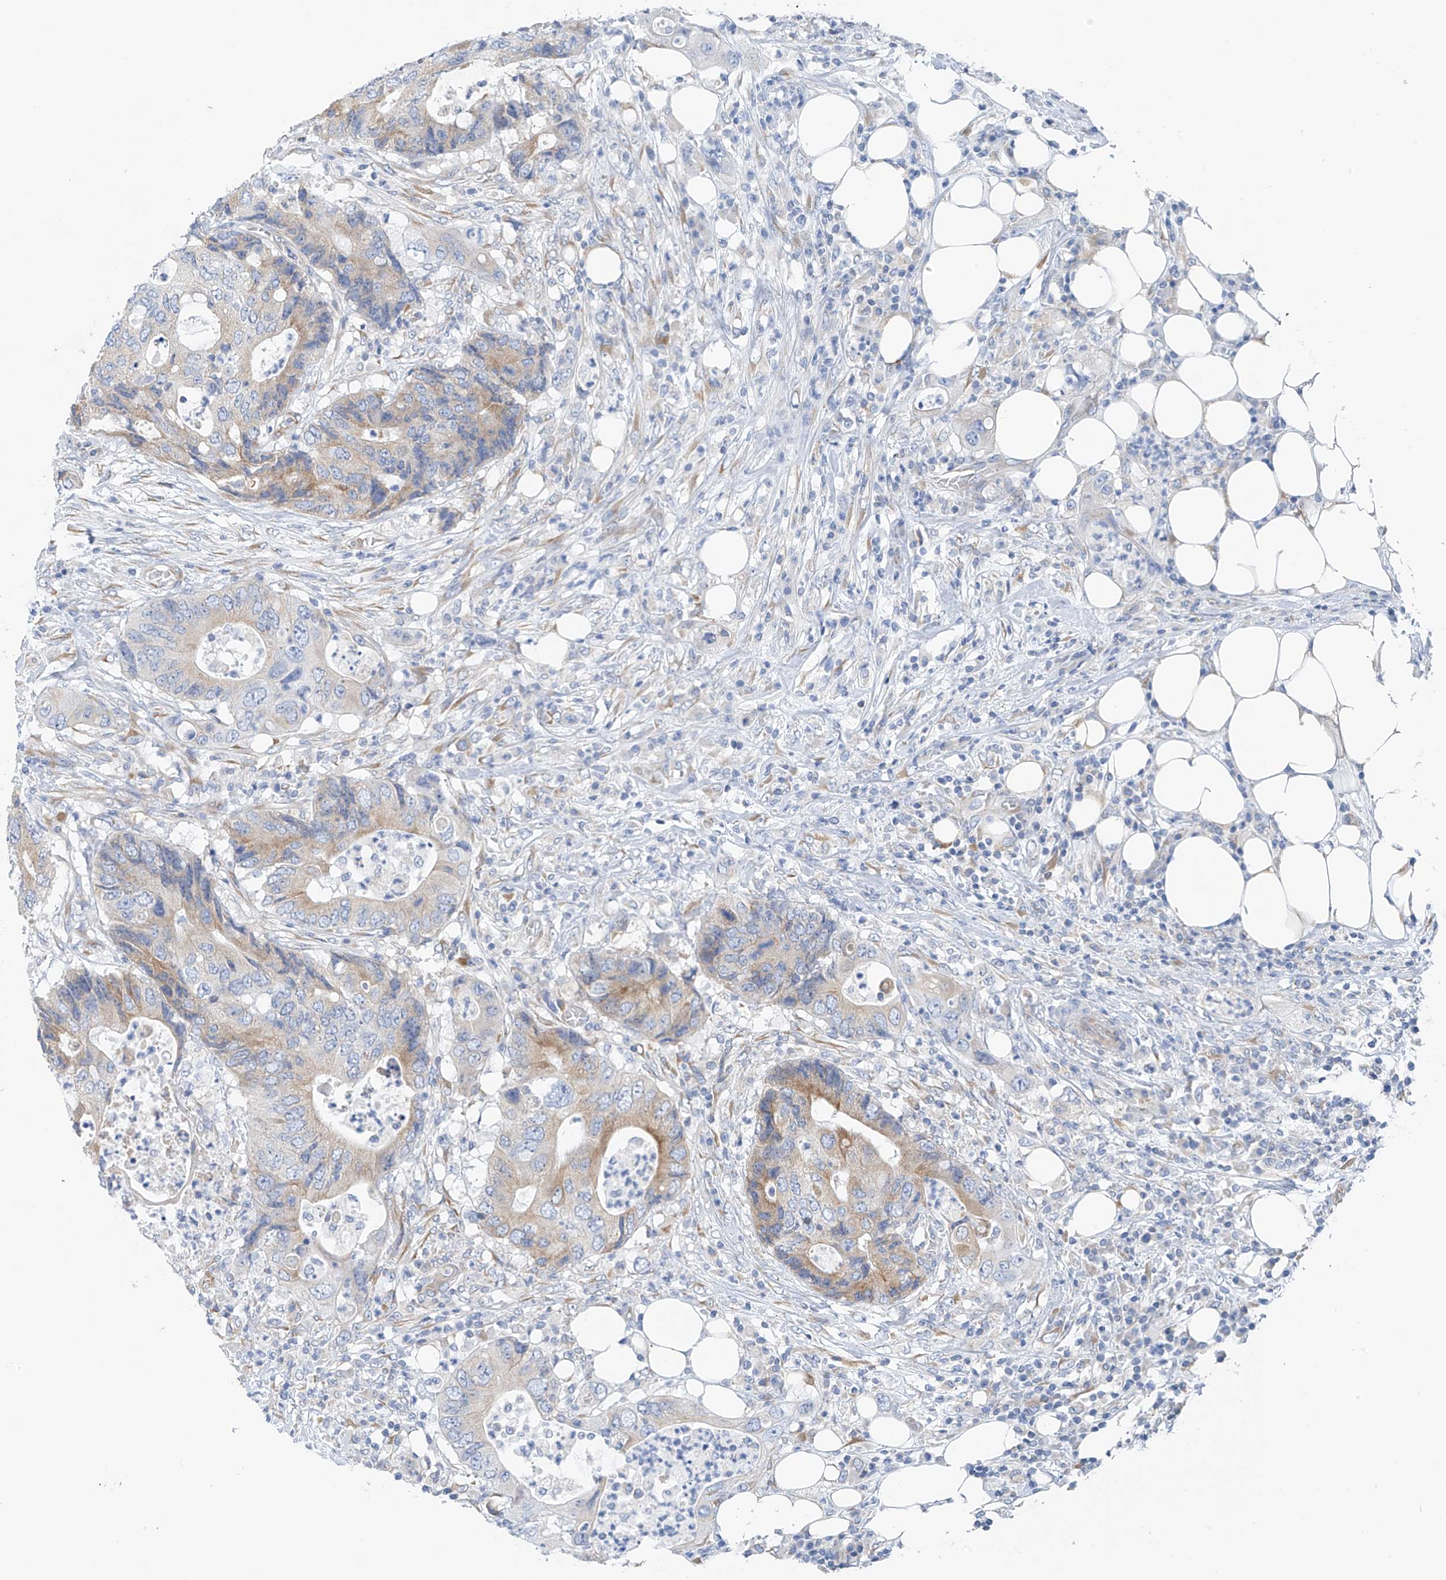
{"staining": {"intensity": "moderate", "quantity": "<25%", "location": "cytoplasmic/membranous"}, "tissue": "colorectal cancer", "cell_type": "Tumor cells", "image_type": "cancer", "snomed": [{"axis": "morphology", "description": "Adenocarcinoma, NOS"}, {"axis": "topography", "description": "Colon"}], "caption": "An immunohistochemistry (IHC) image of tumor tissue is shown. Protein staining in brown highlights moderate cytoplasmic/membranous positivity in colorectal cancer within tumor cells.", "gene": "RCN2", "patient": {"sex": "male", "age": 71}}